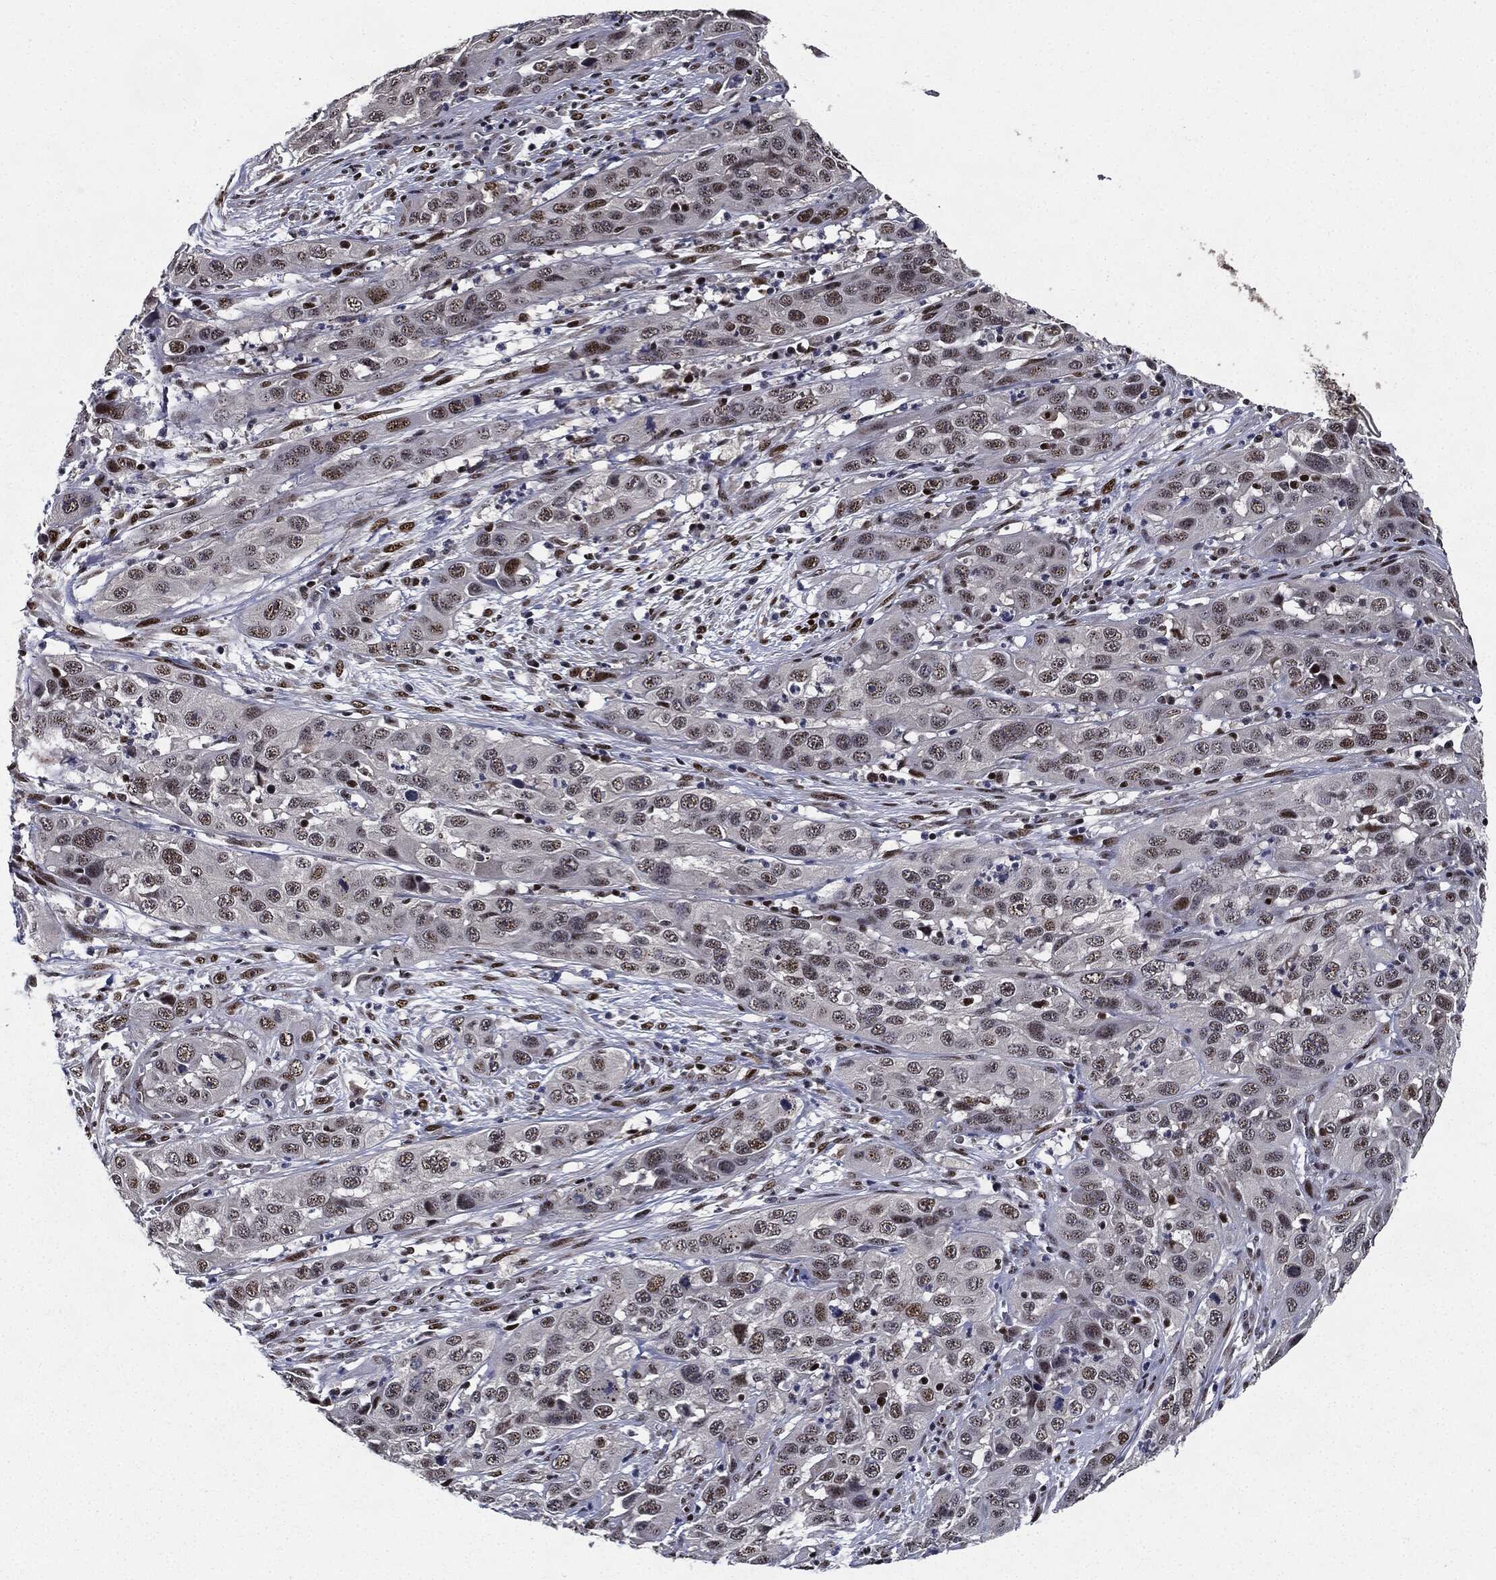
{"staining": {"intensity": "strong", "quantity": "<25%", "location": "nuclear"}, "tissue": "cervical cancer", "cell_type": "Tumor cells", "image_type": "cancer", "snomed": [{"axis": "morphology", "description": "Squamous cell carcinoma, NOS"}, {"axis": "topography", "description": "Cervix"}], "caption": "An image showing strong nuclear staining in about <25% of tumor cells in cervical cancer (squamous cell carcinoma), as visualized by brown immunohistochemical staining.", "gene": "JUN", "patient": {"sex": "female", "age": 32}}